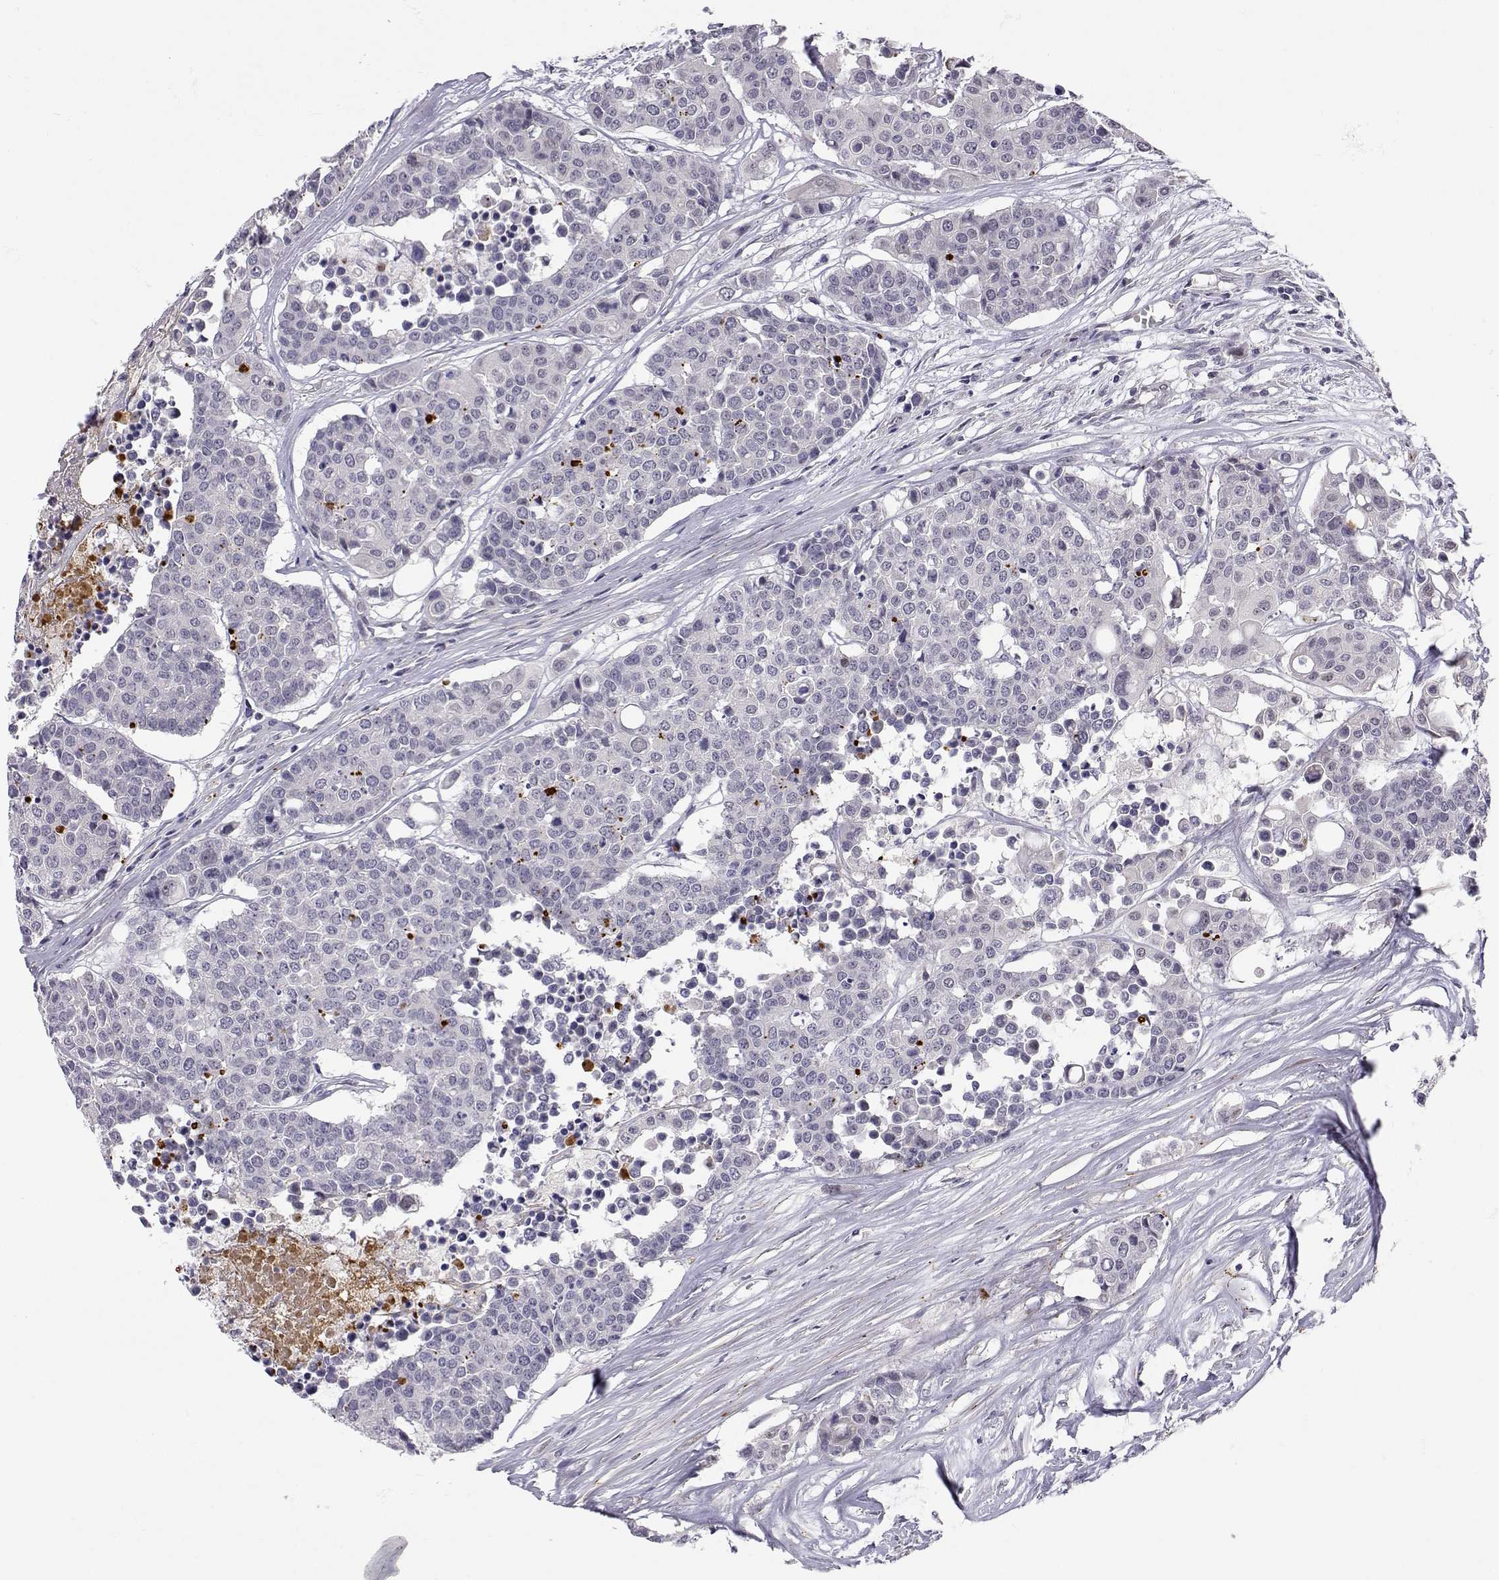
{"staining": {"intensity": "negative", "quantity": "none", "location": "none"}, "tissue": "carcinoid", "cell_type": "Tumor cells", "image_type": "cancer", "snomed": [{"axis": "morphology", "description": "Carcinoid, malignant, NOS"}, {"axis": "topography", "description": "Colon"}], "caption": "A photomicrograph of human malignant carcinoid is negative for staining in tumor cells.", "gene": "SLC6A3", "patient": {"sex": "male", "age": 81}}